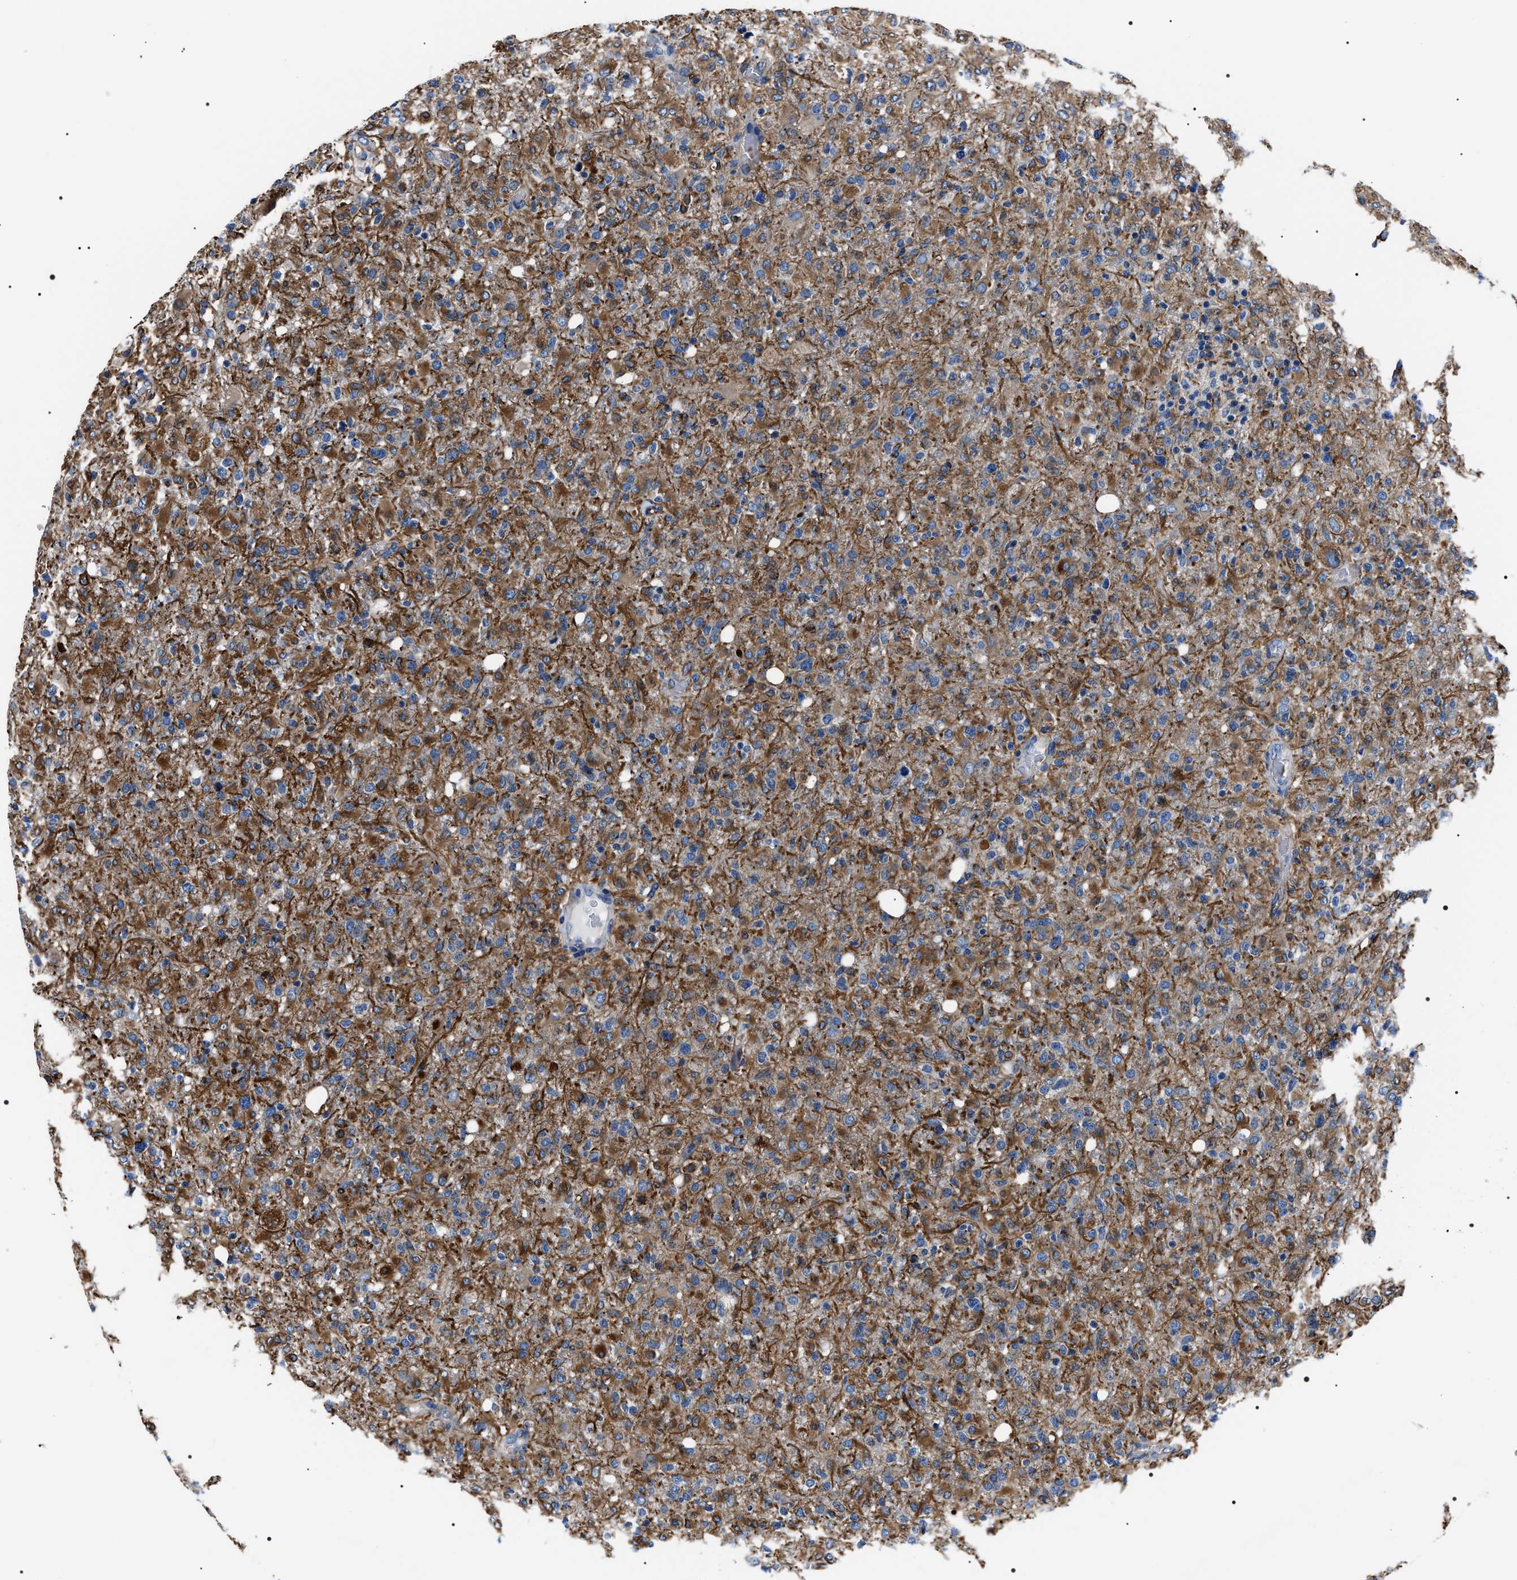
{"staining": {"intensity": "moderate", "quantity": "25%-75%", "location": "cytoplasmic/membranous"}, "tissue": "glioma", "cell_type": "Tumor cells", "image_type": "cancer", "snomed": [{"axis": "morphology", "description": "Glioma, malignant, High grade"}, {"axis": "topography", "description": "Brain"}], "caption": "Moderate cytoplasmic/membranous protein positivity is seen in about 25%-75% of tumor cells in malignant glioma (high-grade).", "gene": "BAG2", "patient": {"sex": "female", "age": 57}}